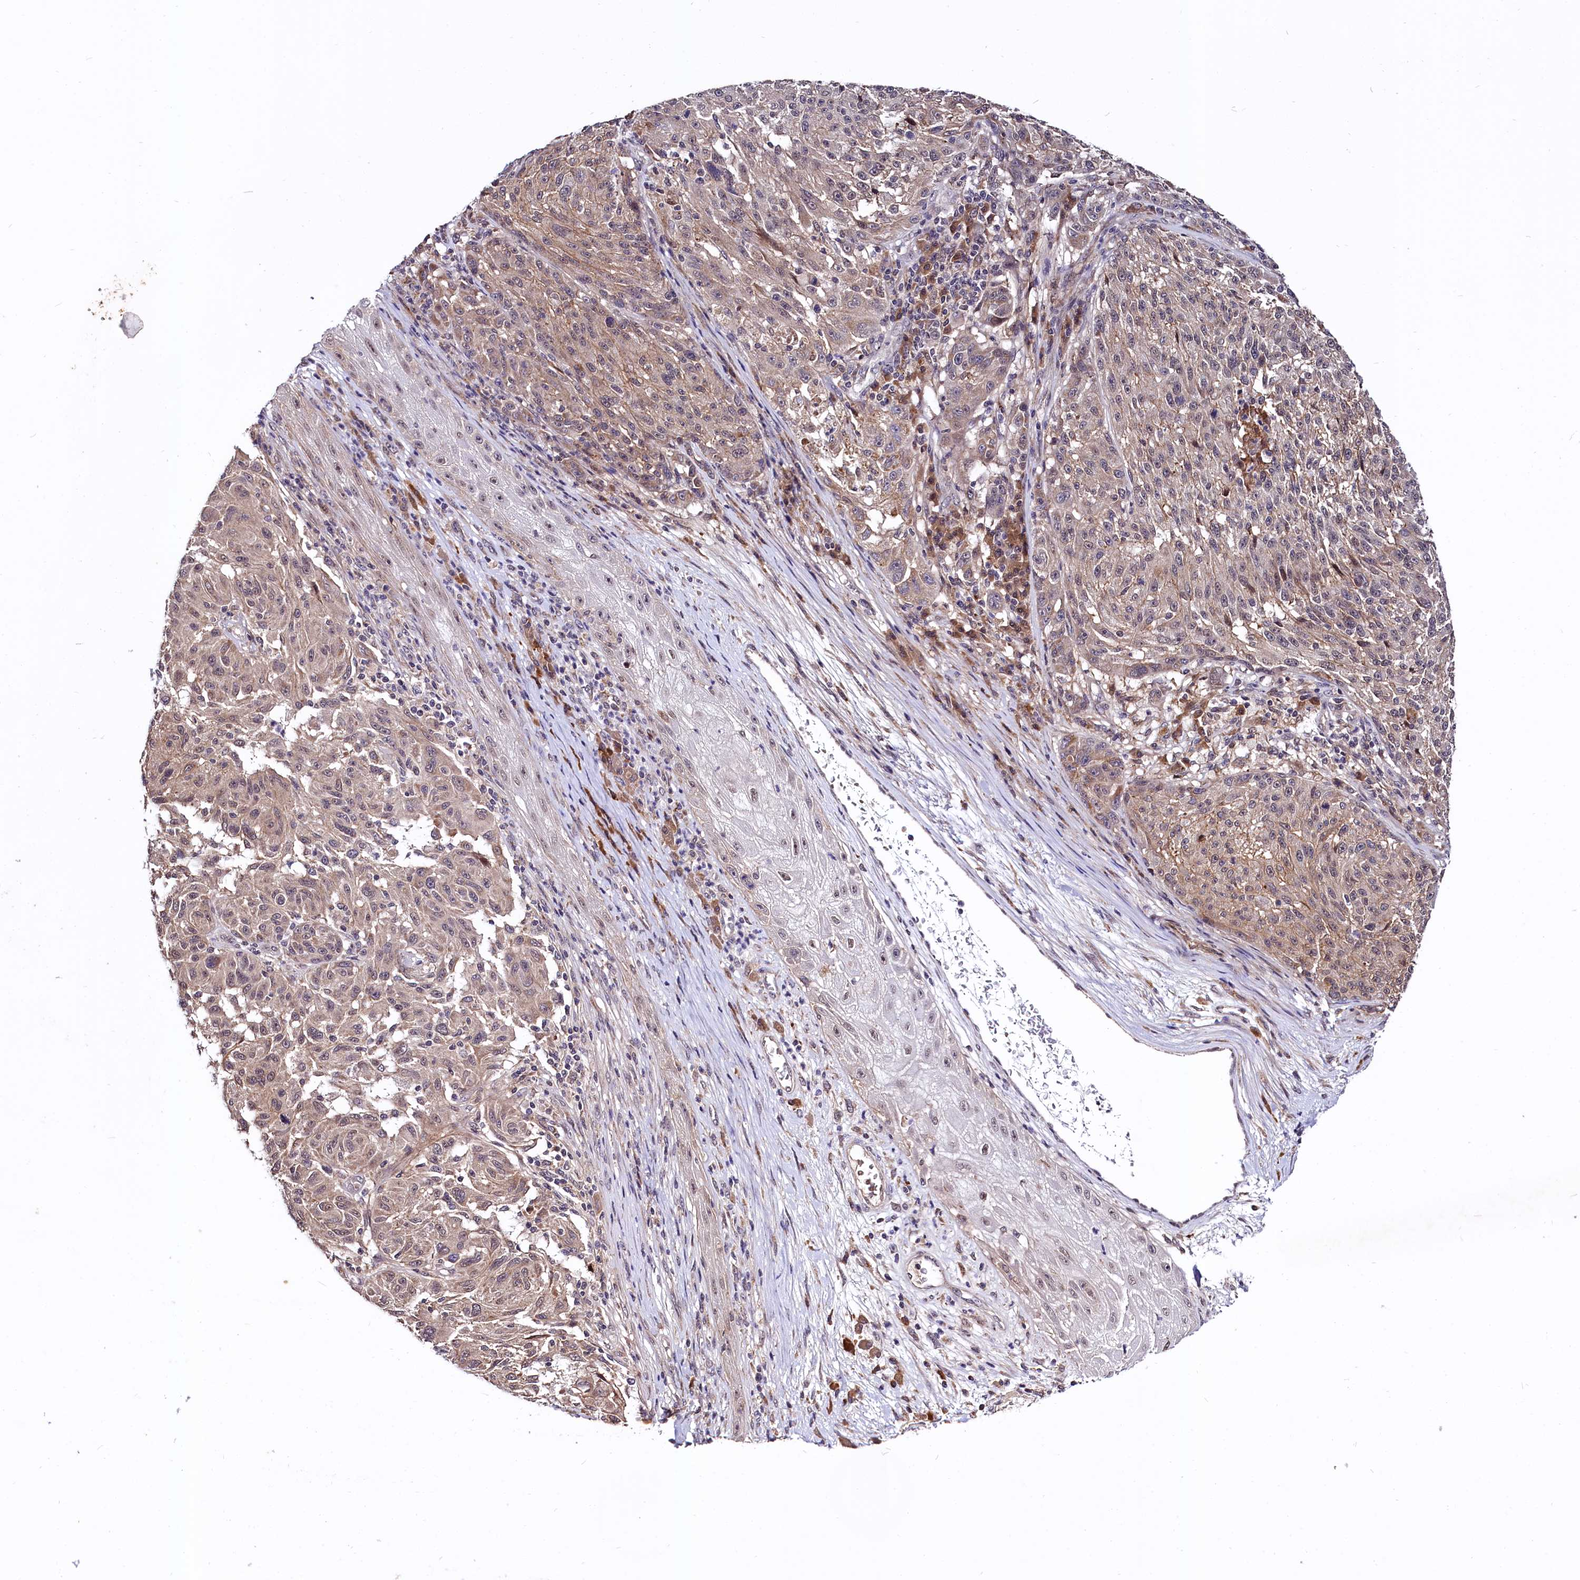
{"staining": {"intensity": "weak", "quantity": "25%-75%", "location": "cytoplasmic/membranous,nuclear"}, "tissue": "melanoma", "cell_type": "Tumor cells", "image_type": "cancer", "snomed": [{"axis": "morphology", "description": "Malignant melanoma, NOS"}, {"axis": "topography", "description": "Skin"}], "caption": "Immunohistochemistry (IHC) photomicrograph of neoplastic tissue: malignant melanoma stained using IHC displays low levels of weak protein expression localized specifically in the cytoplasmic/membranous and nuclear of tumor cells, appearing as a cytoplasmic/membranous and nuclear brown color.", "gene": "UBE3A", "patient": {"sex": "male", "age": 53}}